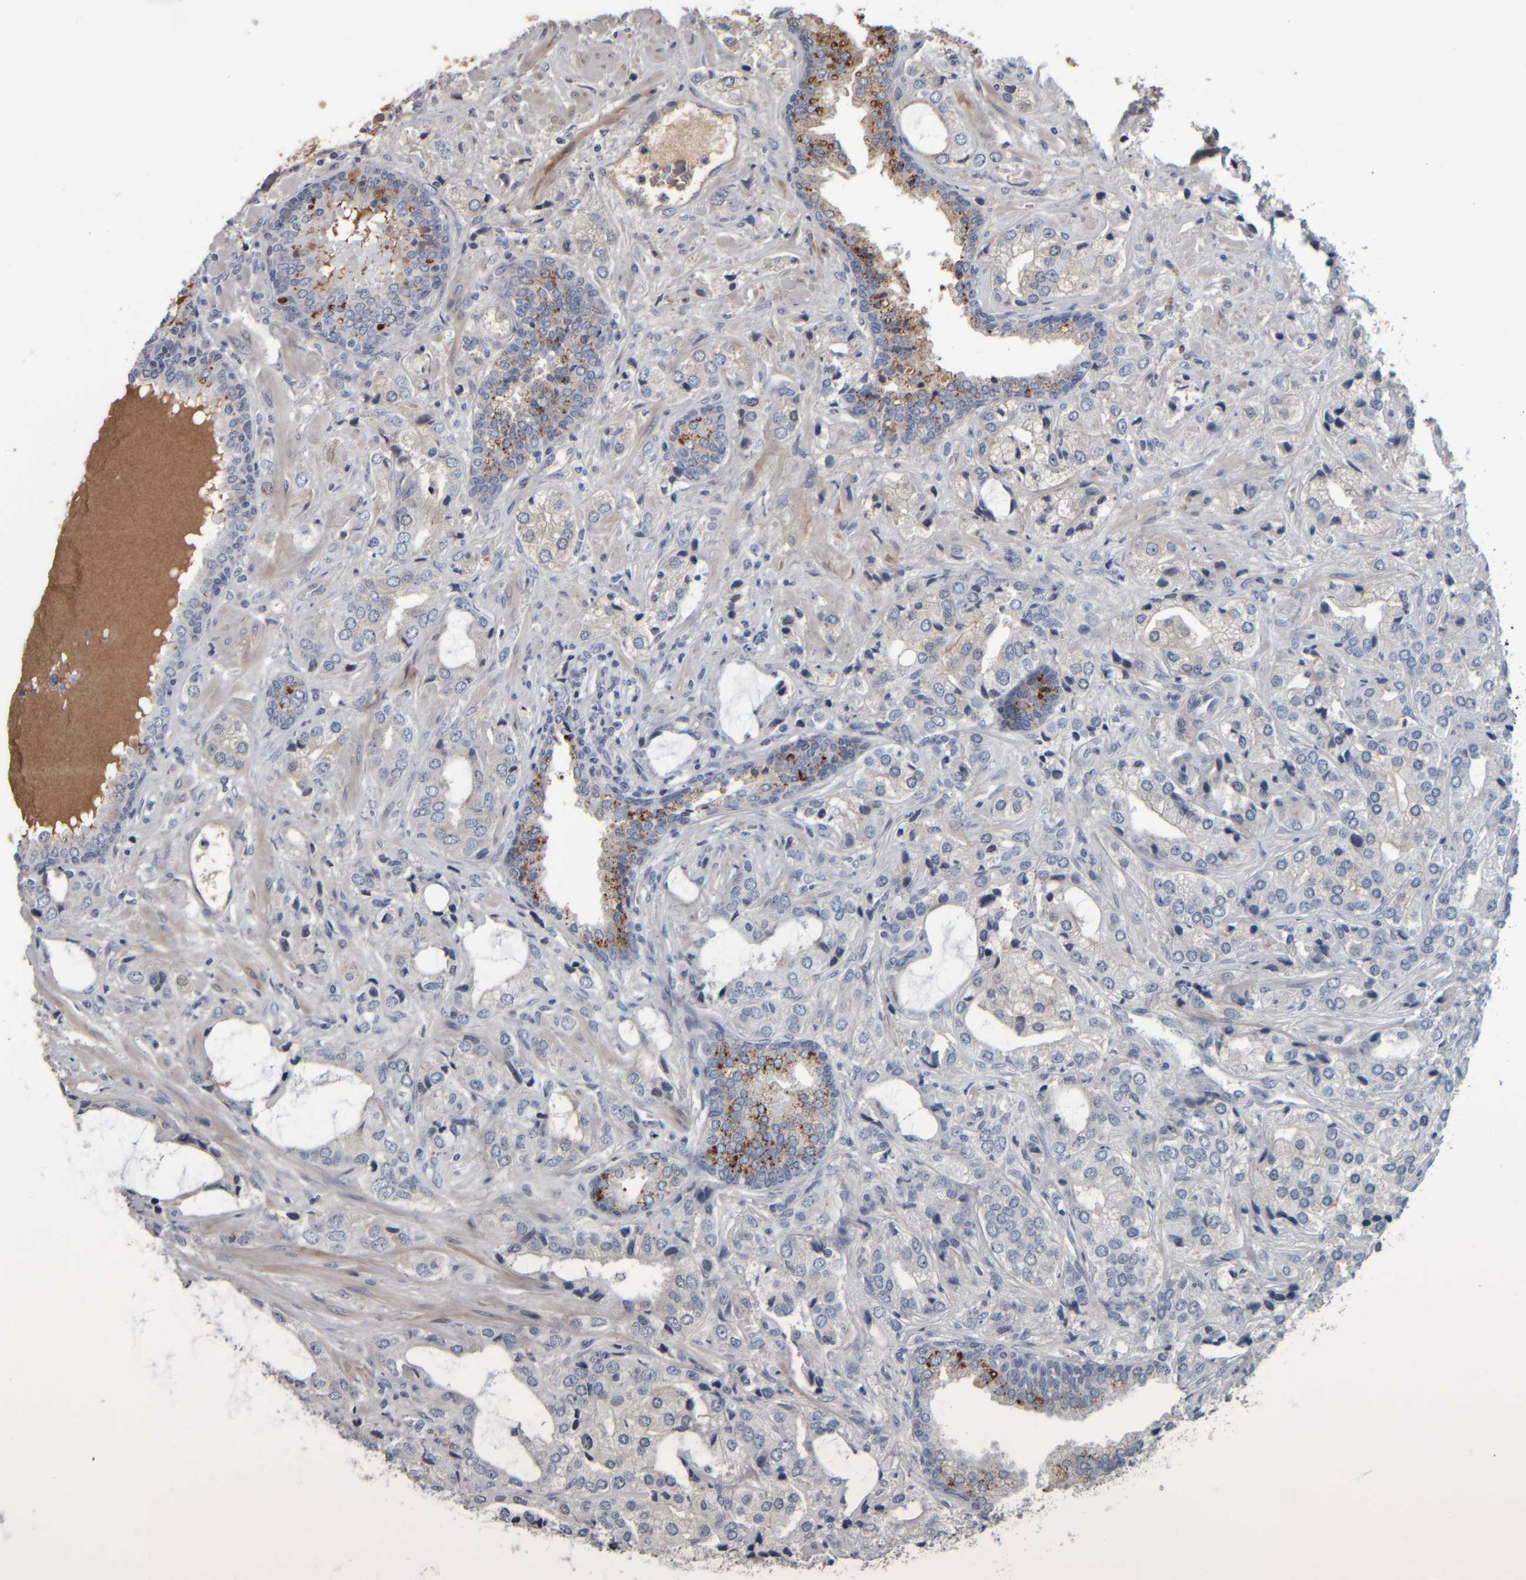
{"staining": {"intensity": "negative", "quantity": "none", "location": "none"}, "tissue": "prostate cancer", "cell_type": "Tumor cells", "image_type": "cancer", "snomed": [{"axis": "morphology", "description": "Adenocarcinoma, High grade"}, {"axis": "topography", "description": "Prostate"}], "caption": "IHC micrograph of prostate cancer stained for a protein (brown), which displays no expression in tumor cells.", "gene": "CAVIN4", "patient": {"sex": "male", "age": 66}}